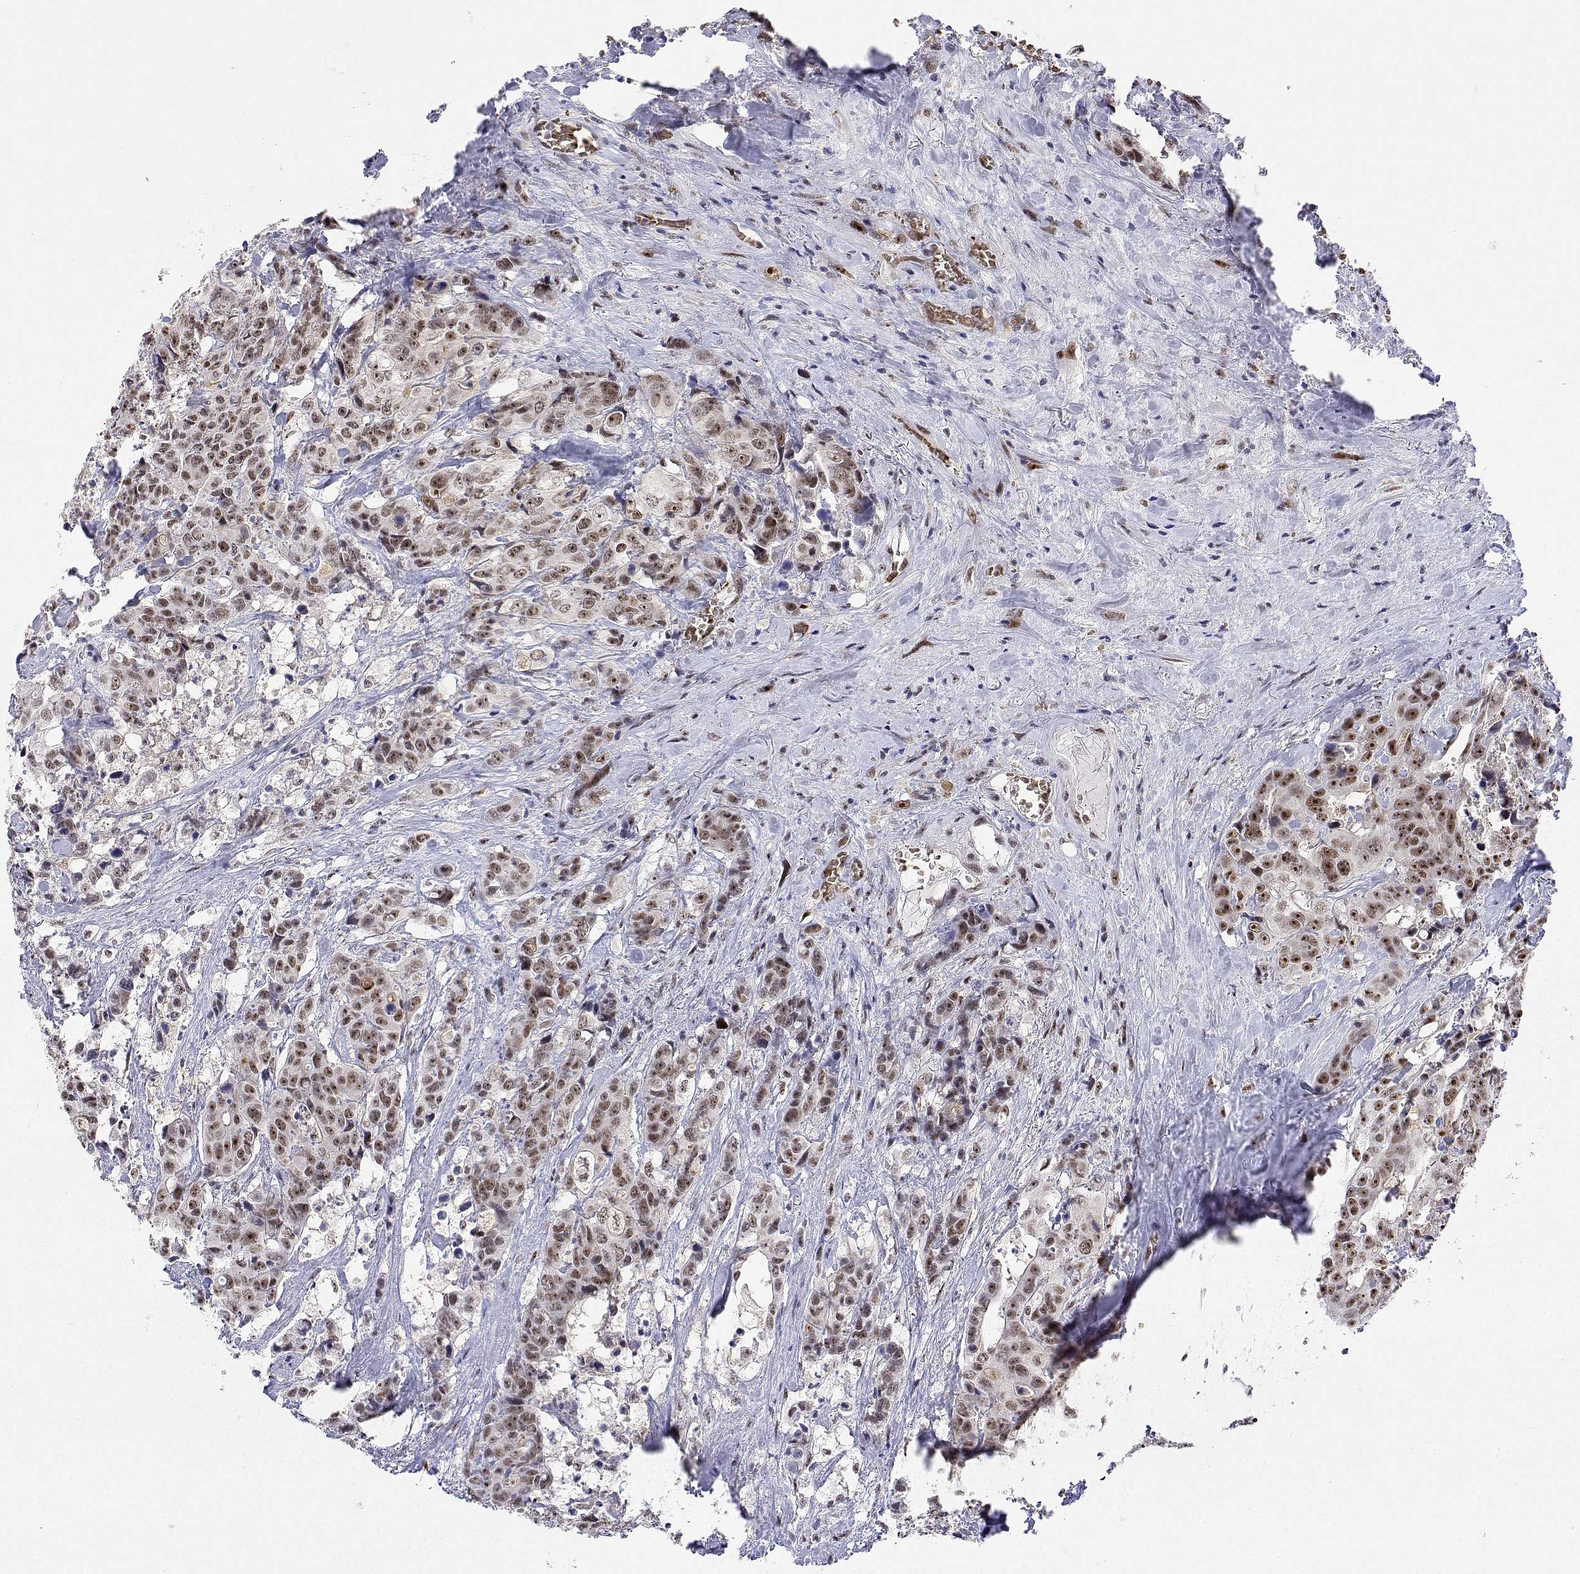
{"staining": {"intensity": "moderate", "quantity": ">75%", "location": "nuclear"}, "tissue": "colorectal cancer", "cell_type": "Tumor cells", "image_type": "cancer", "snomed": [{"axis": "morphology", "description": "Adenocarcinoma, NOS"}, {"axis": "topography", "description": "Rectum"}], "caption": "Tumor cells display medium levels of moderate nuclear positivity in about >75% of cells in colorectal adenocarcinoma.", "gene": "ADAR", "patient": {"sex": "female", "age": 62}}